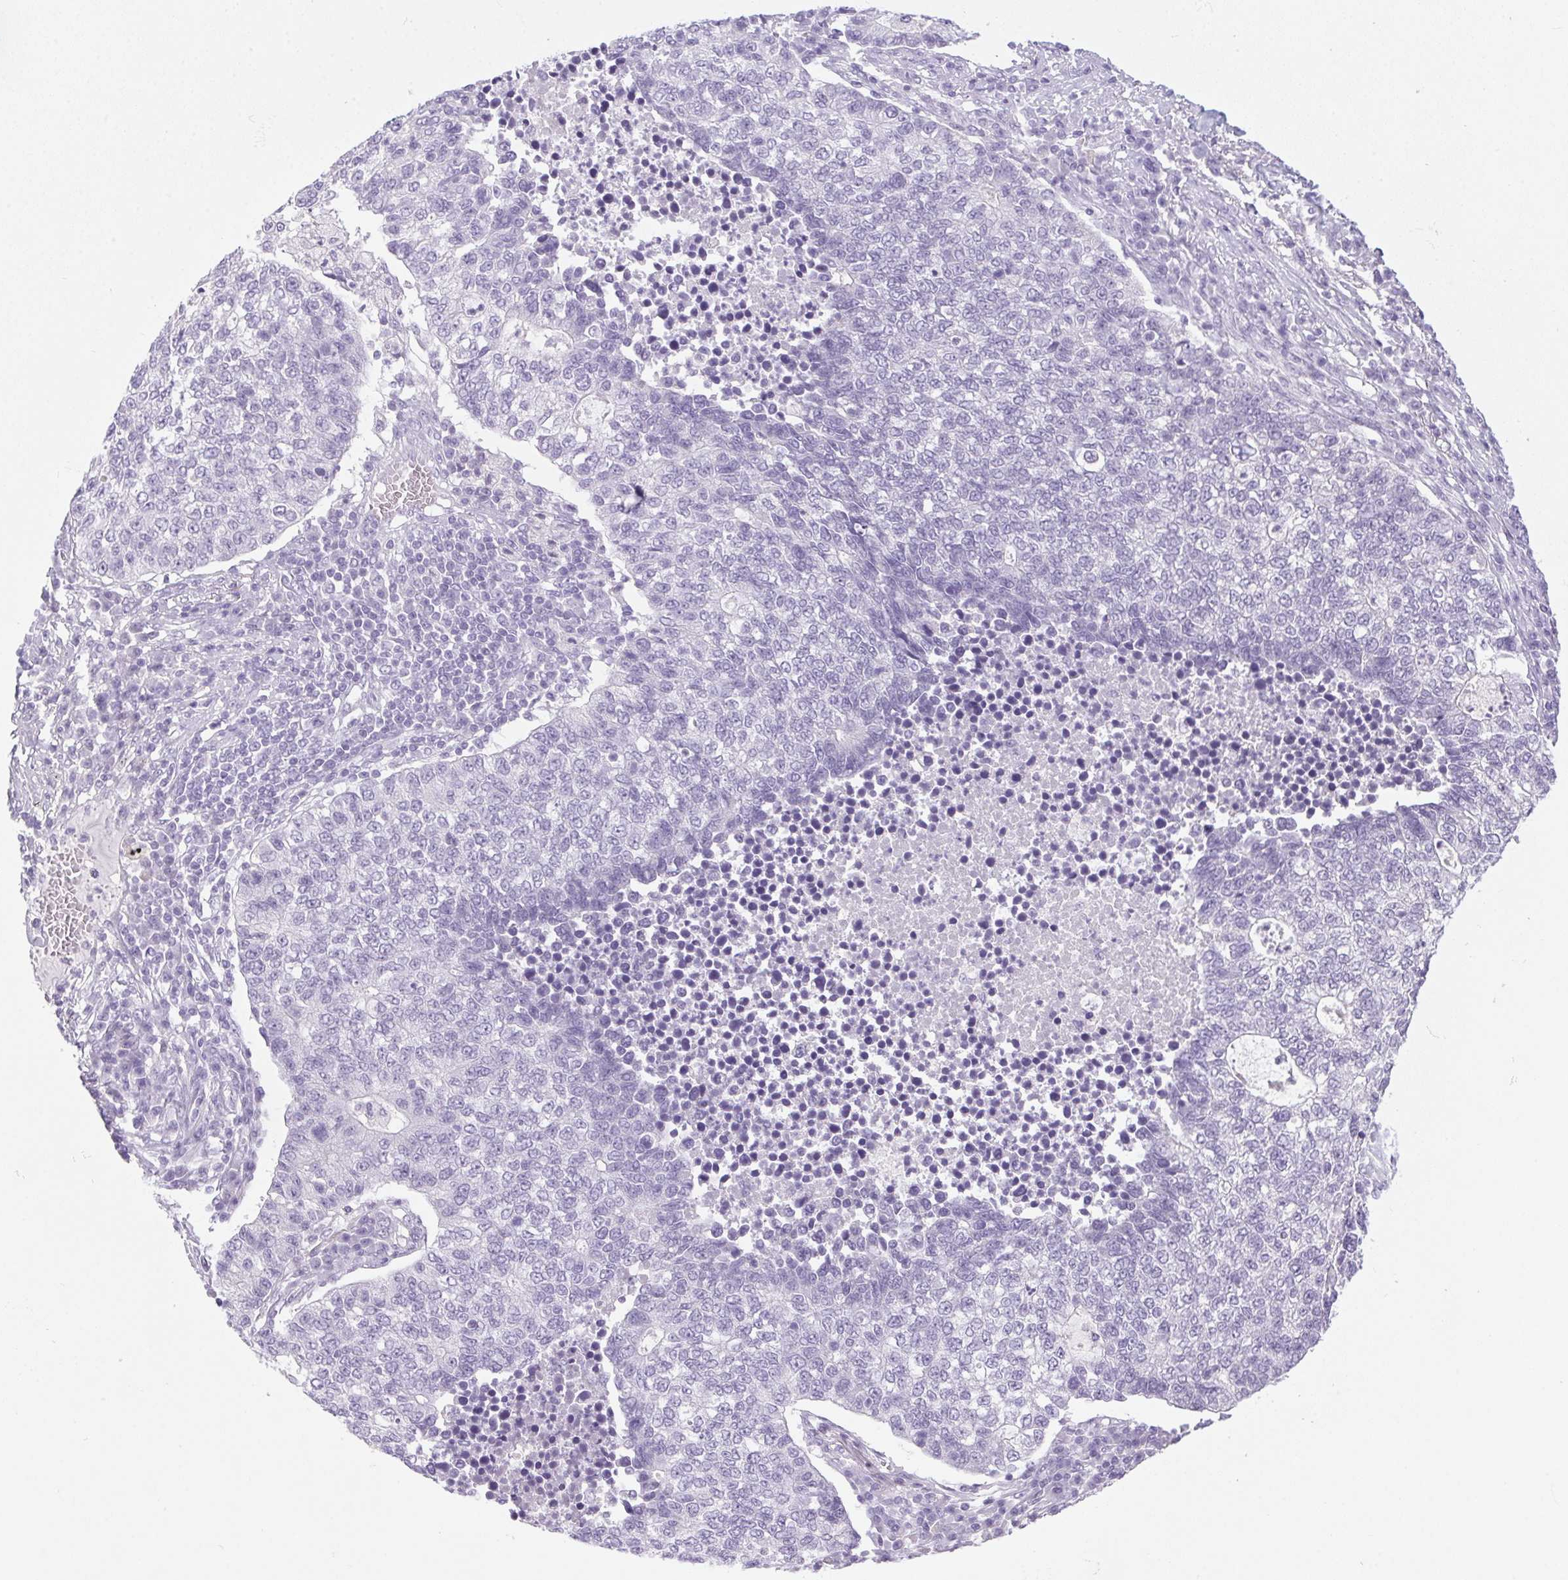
{"staining": {"intensity": "negative", "quantity": "none", "location": "none"}, "tissue": "lung cancer", "cell_type": "Tumor cells", "image_type": "cancer", "snomed": [{"axis": "morphology", "description": "Adenocarcinoma, NOS"}, {"axis": "topography", "description": "Lung"}], "caption": "DAB (3,3'-diaminobenzidine) immunohistochemical staining of human lung cancer (adenocarcinoma) exhibits no significant positivity in tumor cells. (Brightfield microscopy of DAB IHC at high magnification).", "gene": "POPDC2", "patient": {"sex": "male", "age": 57}}